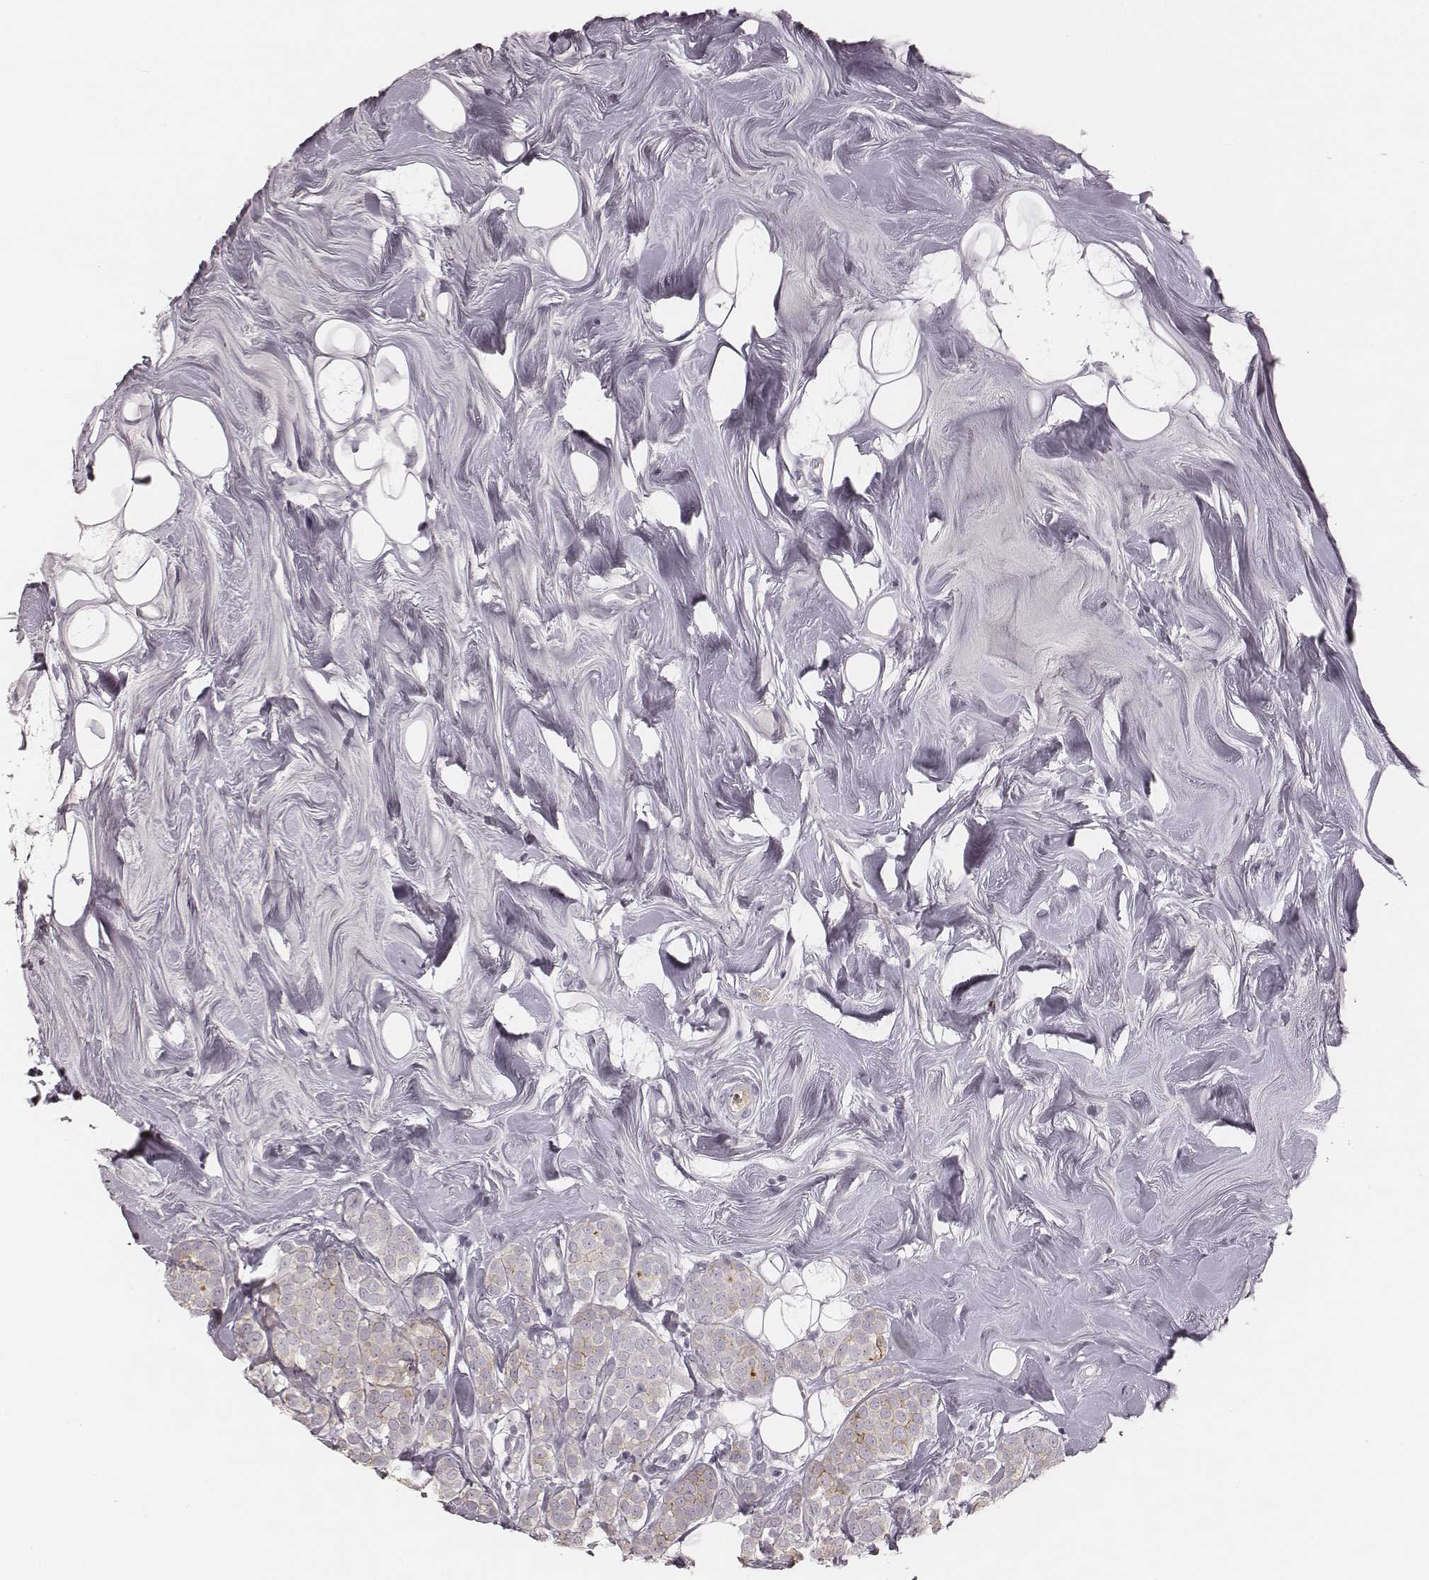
{"staining": {"intensity": "weak", "quantity": "<25%", "location": "cytoplasmic/membranous"}, "tissue": "breast cancer", "cell_type": "Tumor cells", "image_type": "cancer", "snomed": [{"axis": "morphology", "description": "Lobular carcinoma"}, {"axis": "topography", "description": "Breast"}], "caption": "Tumor cells are negative for brown protein staining in breast lobular carcinoma.", "gene": "SMIM24", "patient": {"sex": "female", "age": 49}}